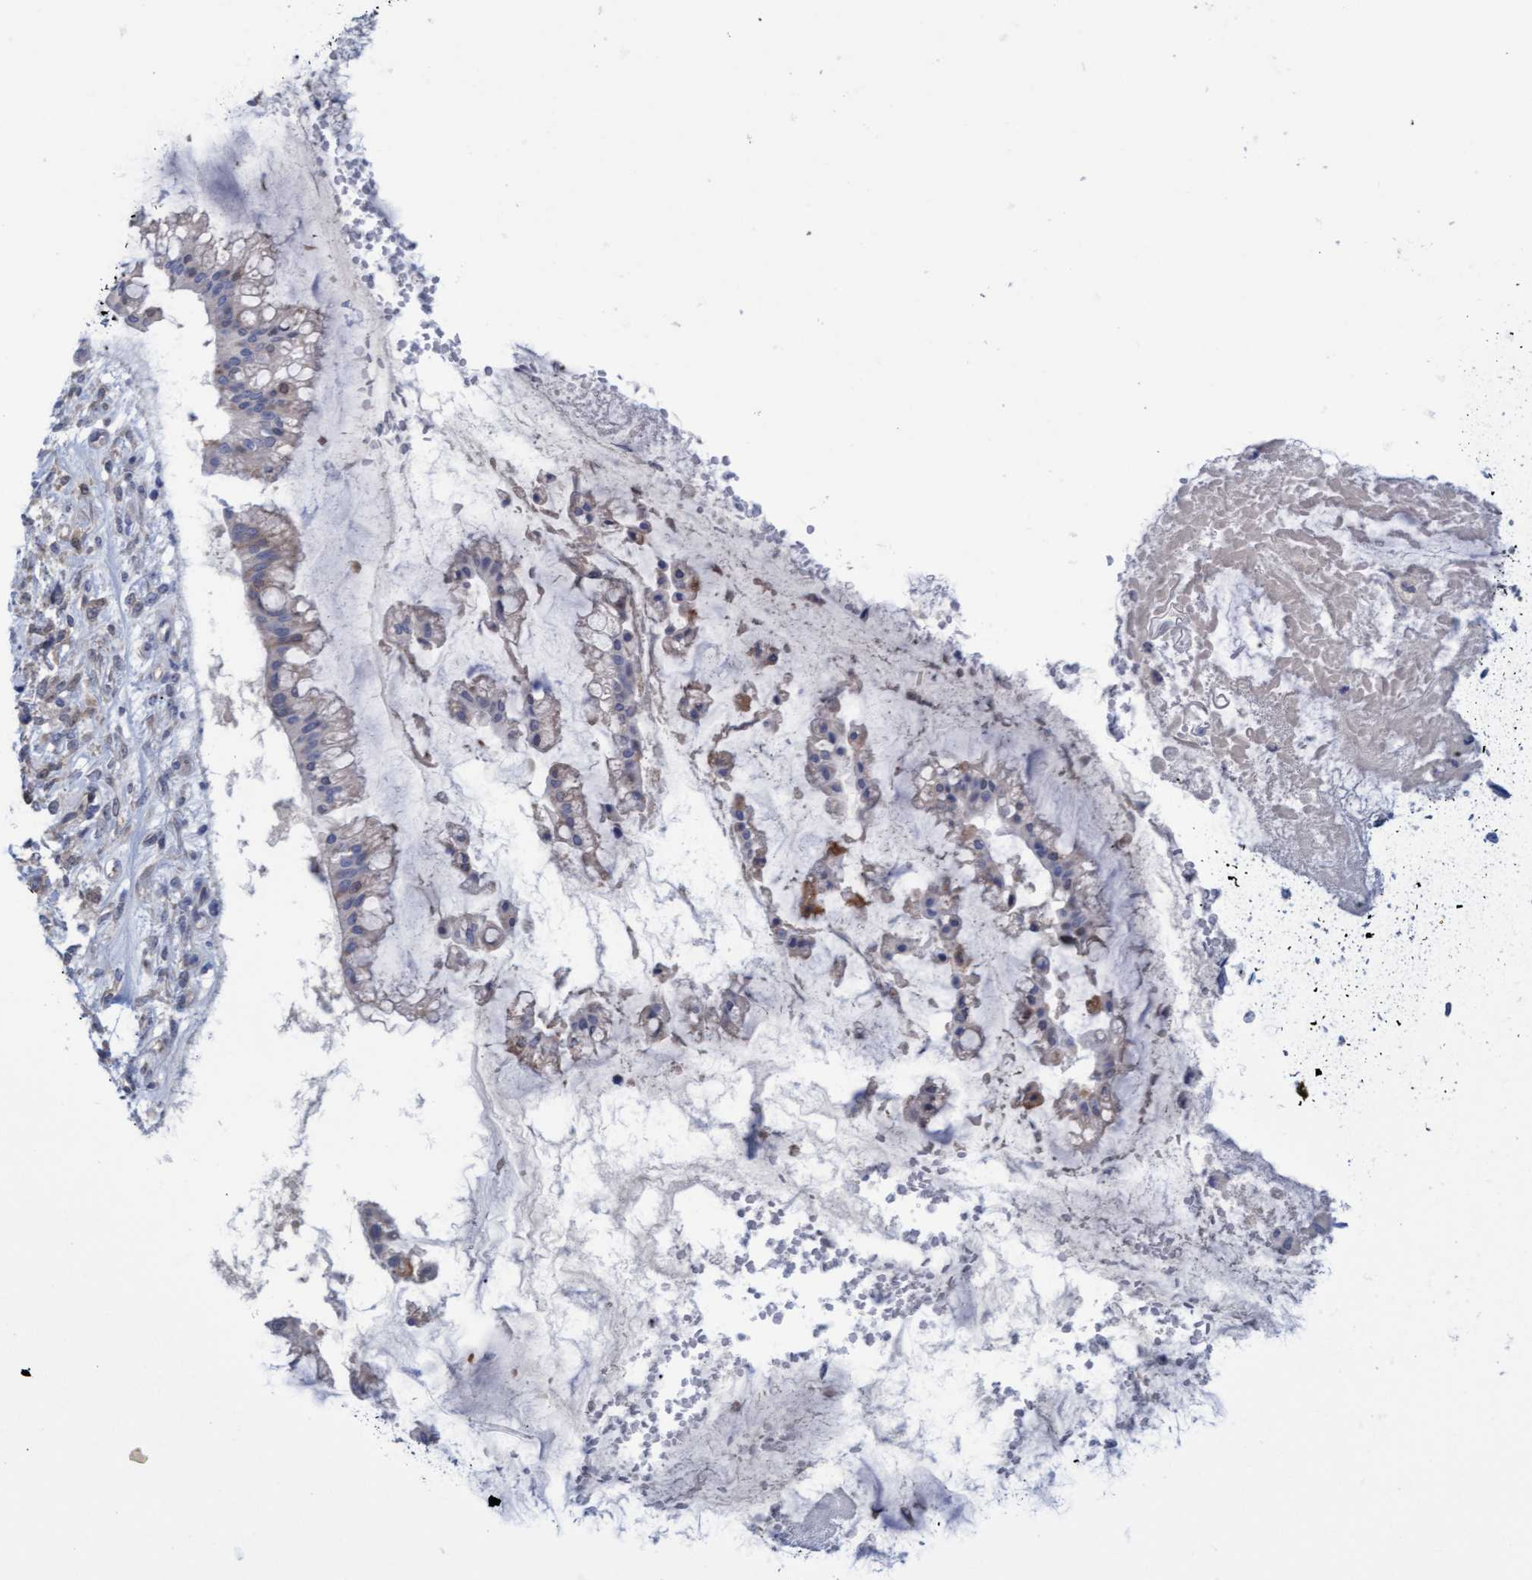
{"staining": {"intensity": "negative", "quantity": "none", "location": "none"}, "tissue": "ovarian cancer", "cell_type": "Tumor cells", "image_type": "cancer", "snomed": [{"axis": "morphology", "description": "Cystadenocarcinoma, mucinous, NOS"}, {"axis": "topography", "description": "Ovary"}], "caption": "A micrograph of ovarian cancer stained for a protein demonstrates no brown staining in tumor cells.", "gene": "STXBP1", "patient": {"sex": "female", "age": 73}}